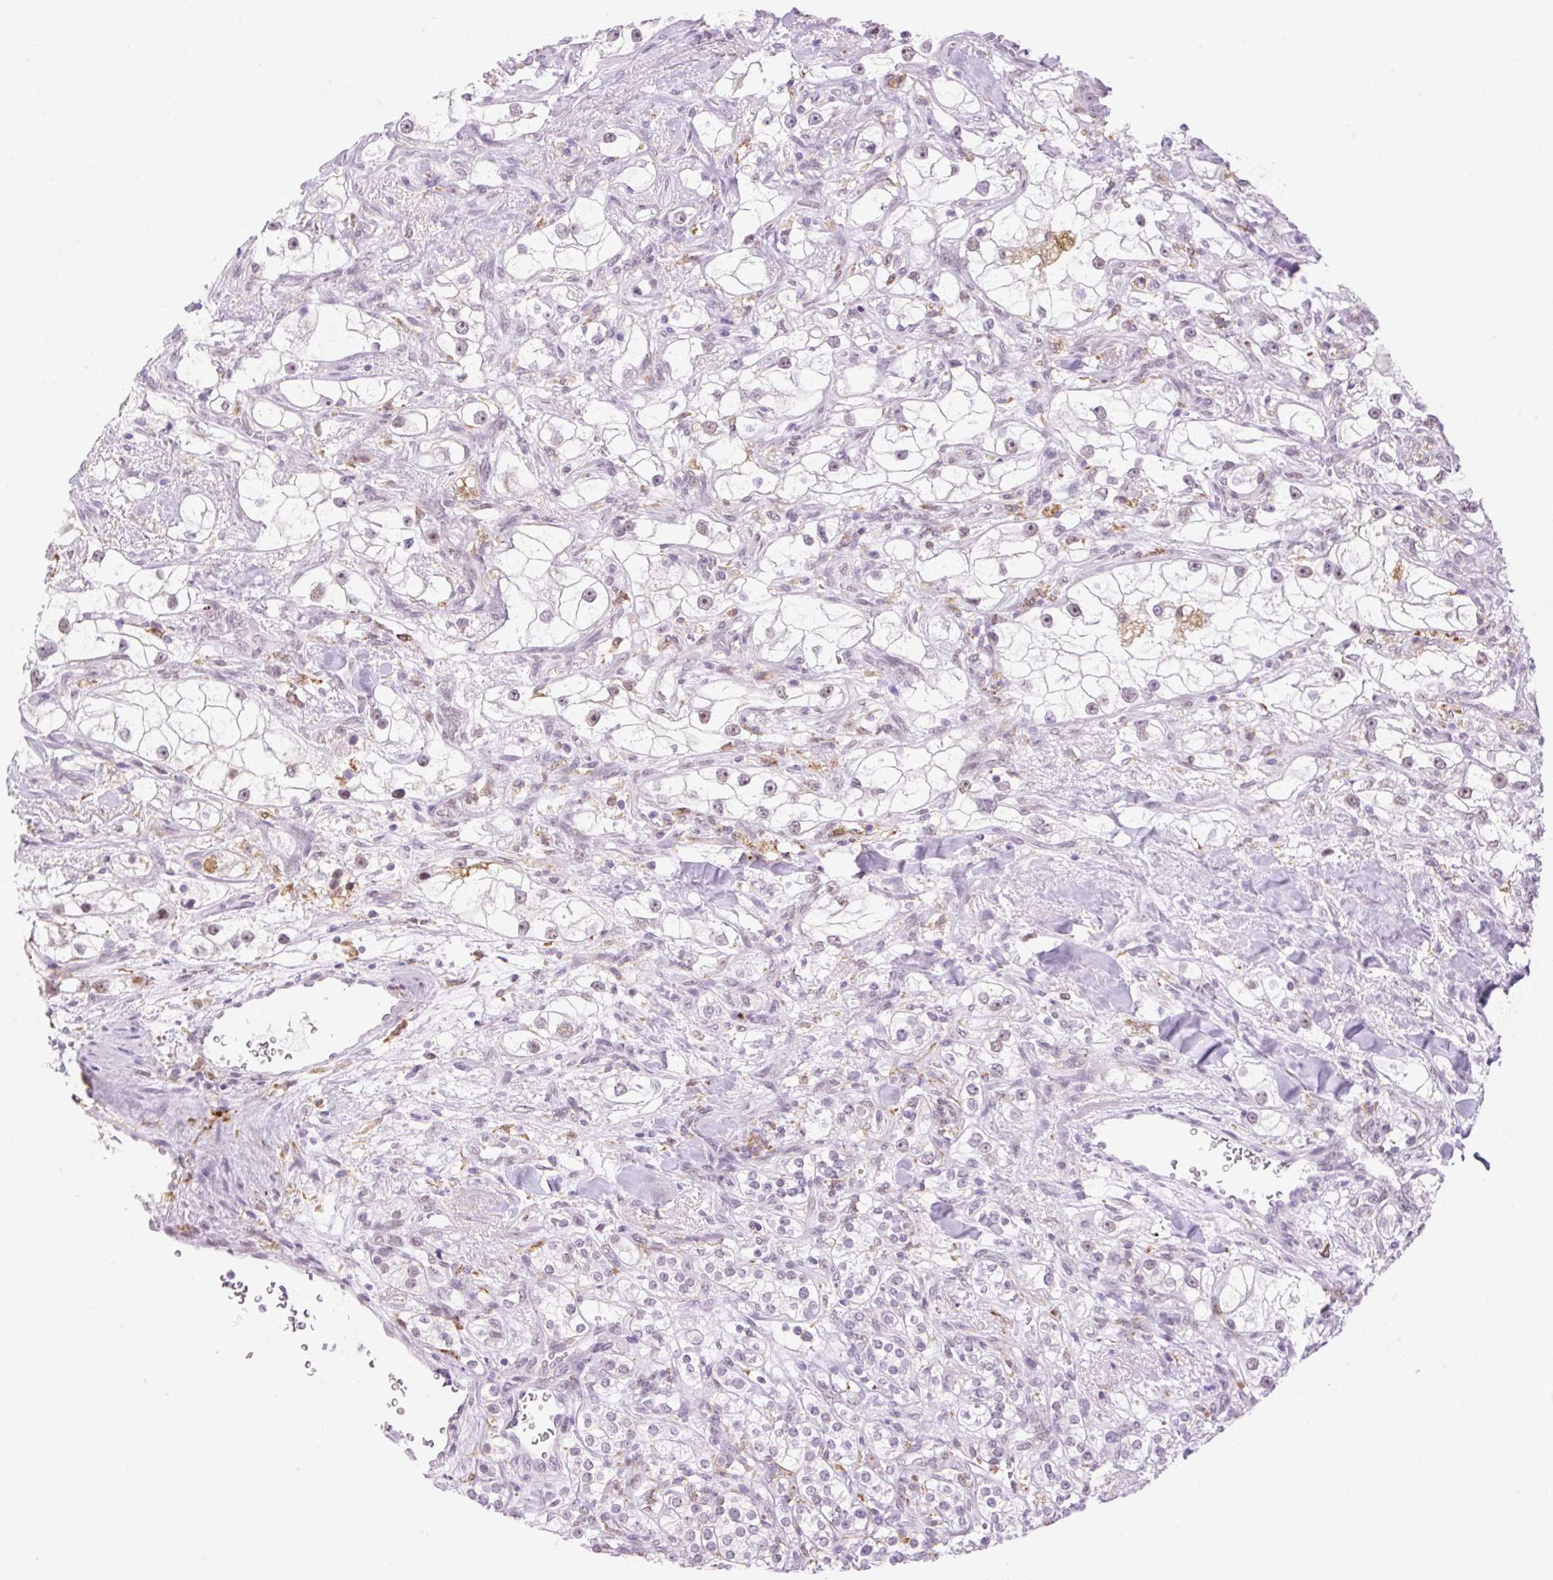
{"staining": {"intensity": "weak", "quantity": ">75%", "location": "nuclear"}, "tissue": "renal cancer", "cell_type": "Tumor cells", "image_type": "cancer", "snomed": [{"axis": "morphology", "description": "Adenocarcinoma, NOS"}, {"axis": "topography", "description": "Kidney"}], "caption": "Renal cancer (adenocarcinoma) tissue demonstrates weak nuclear expression in approximately >75% of tumor cells", "gene": "PALM3", "patient": {"sex": "male", "age": 77}}